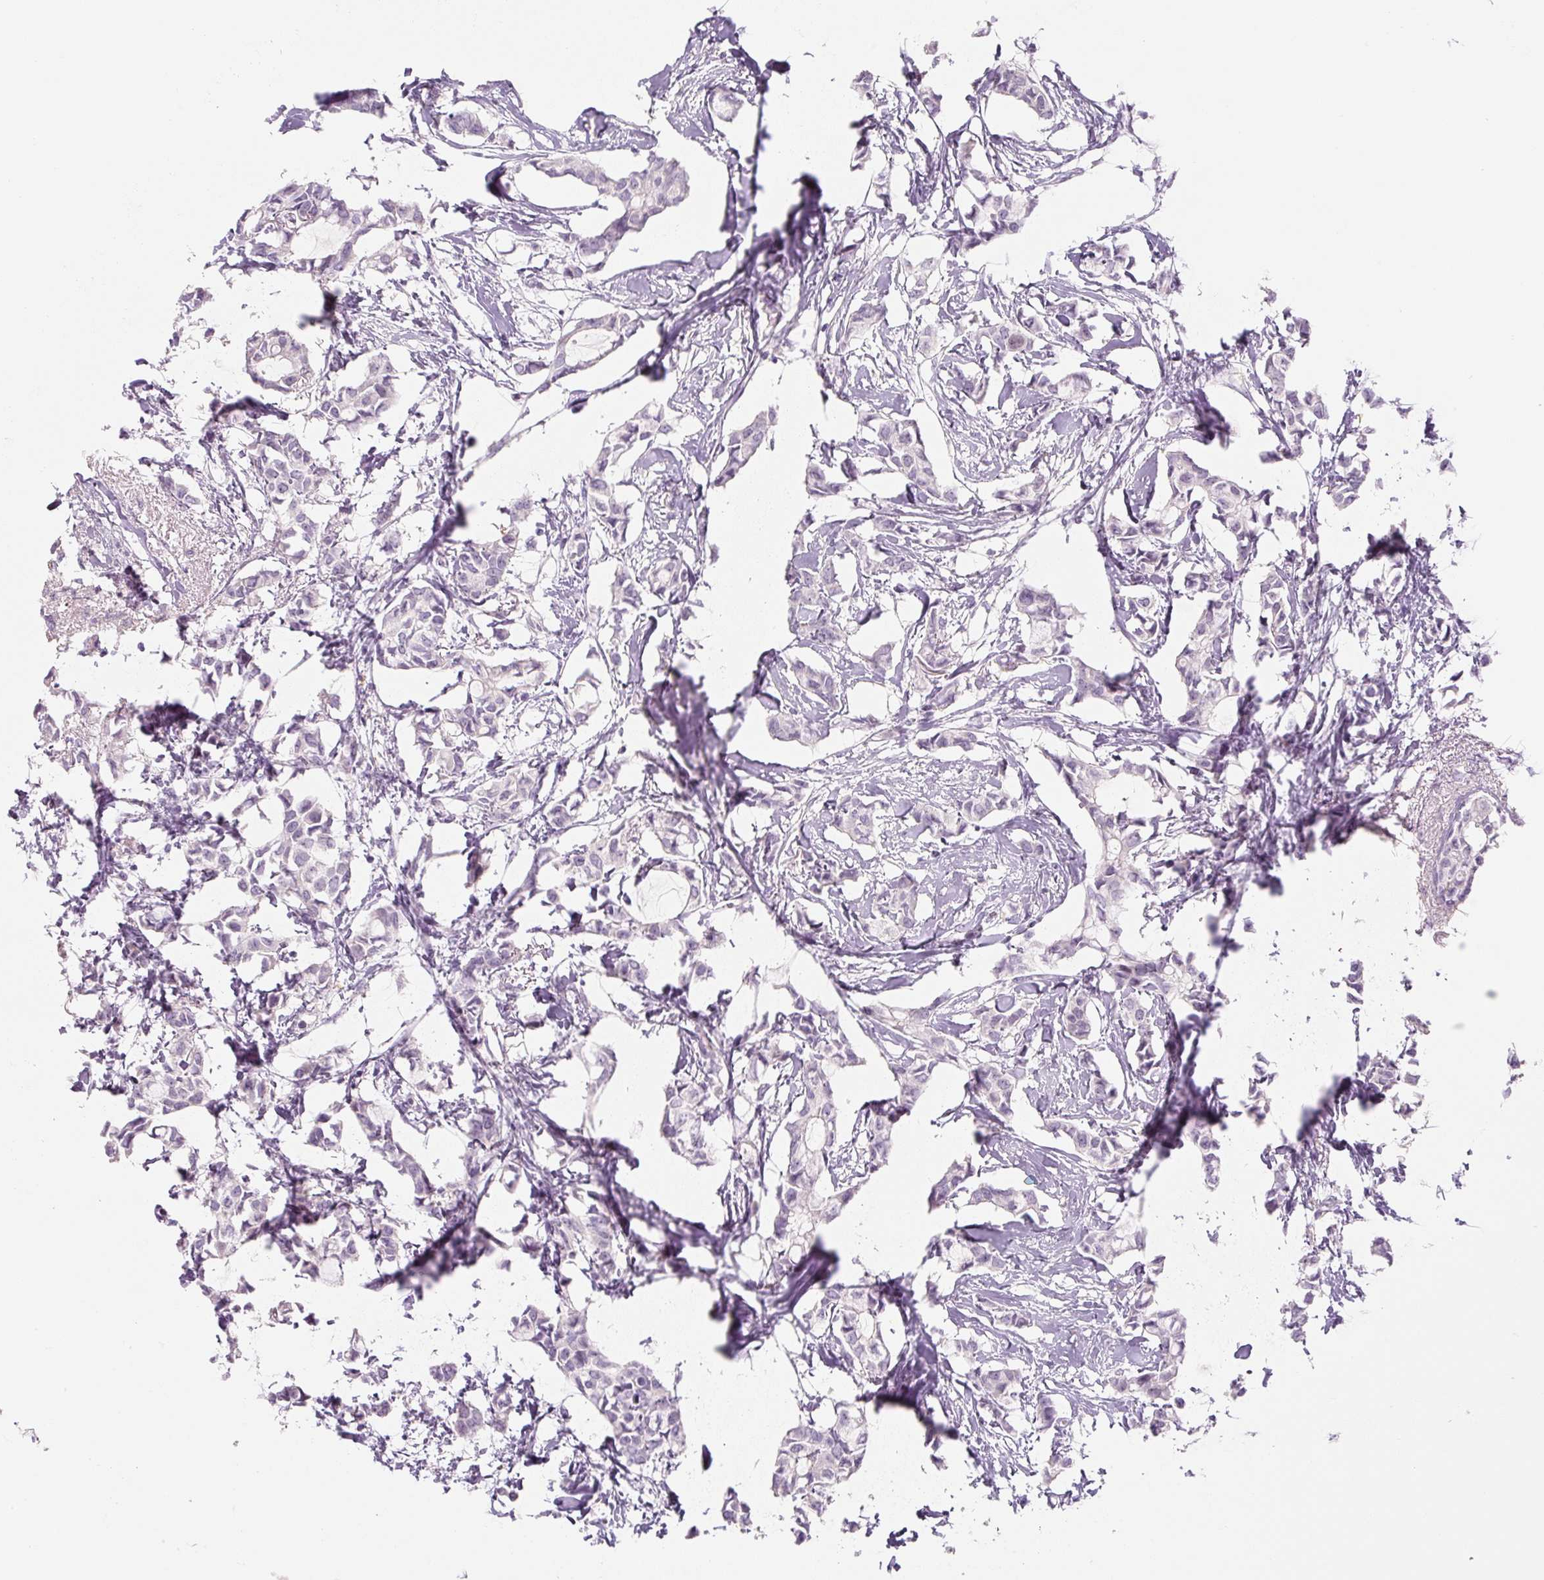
{"staining": {"intensity": "negative", "quantity": "none", "location": "none"}, "tissue": "breast cancer", "cell_type": "Tumor cells", "image_type": "cancer", "snomed": [{"axis": "morphology", "description": "Duct carcinoma"}, {"axis": "topography", "description": "Breast"}], "caption": "Breast intraductal carcinoma was stained to show a protein in brown. There is no significant expression in tumor cells.", "gene": "PRM1", "patient": {"sex": "female", "age": 73}}